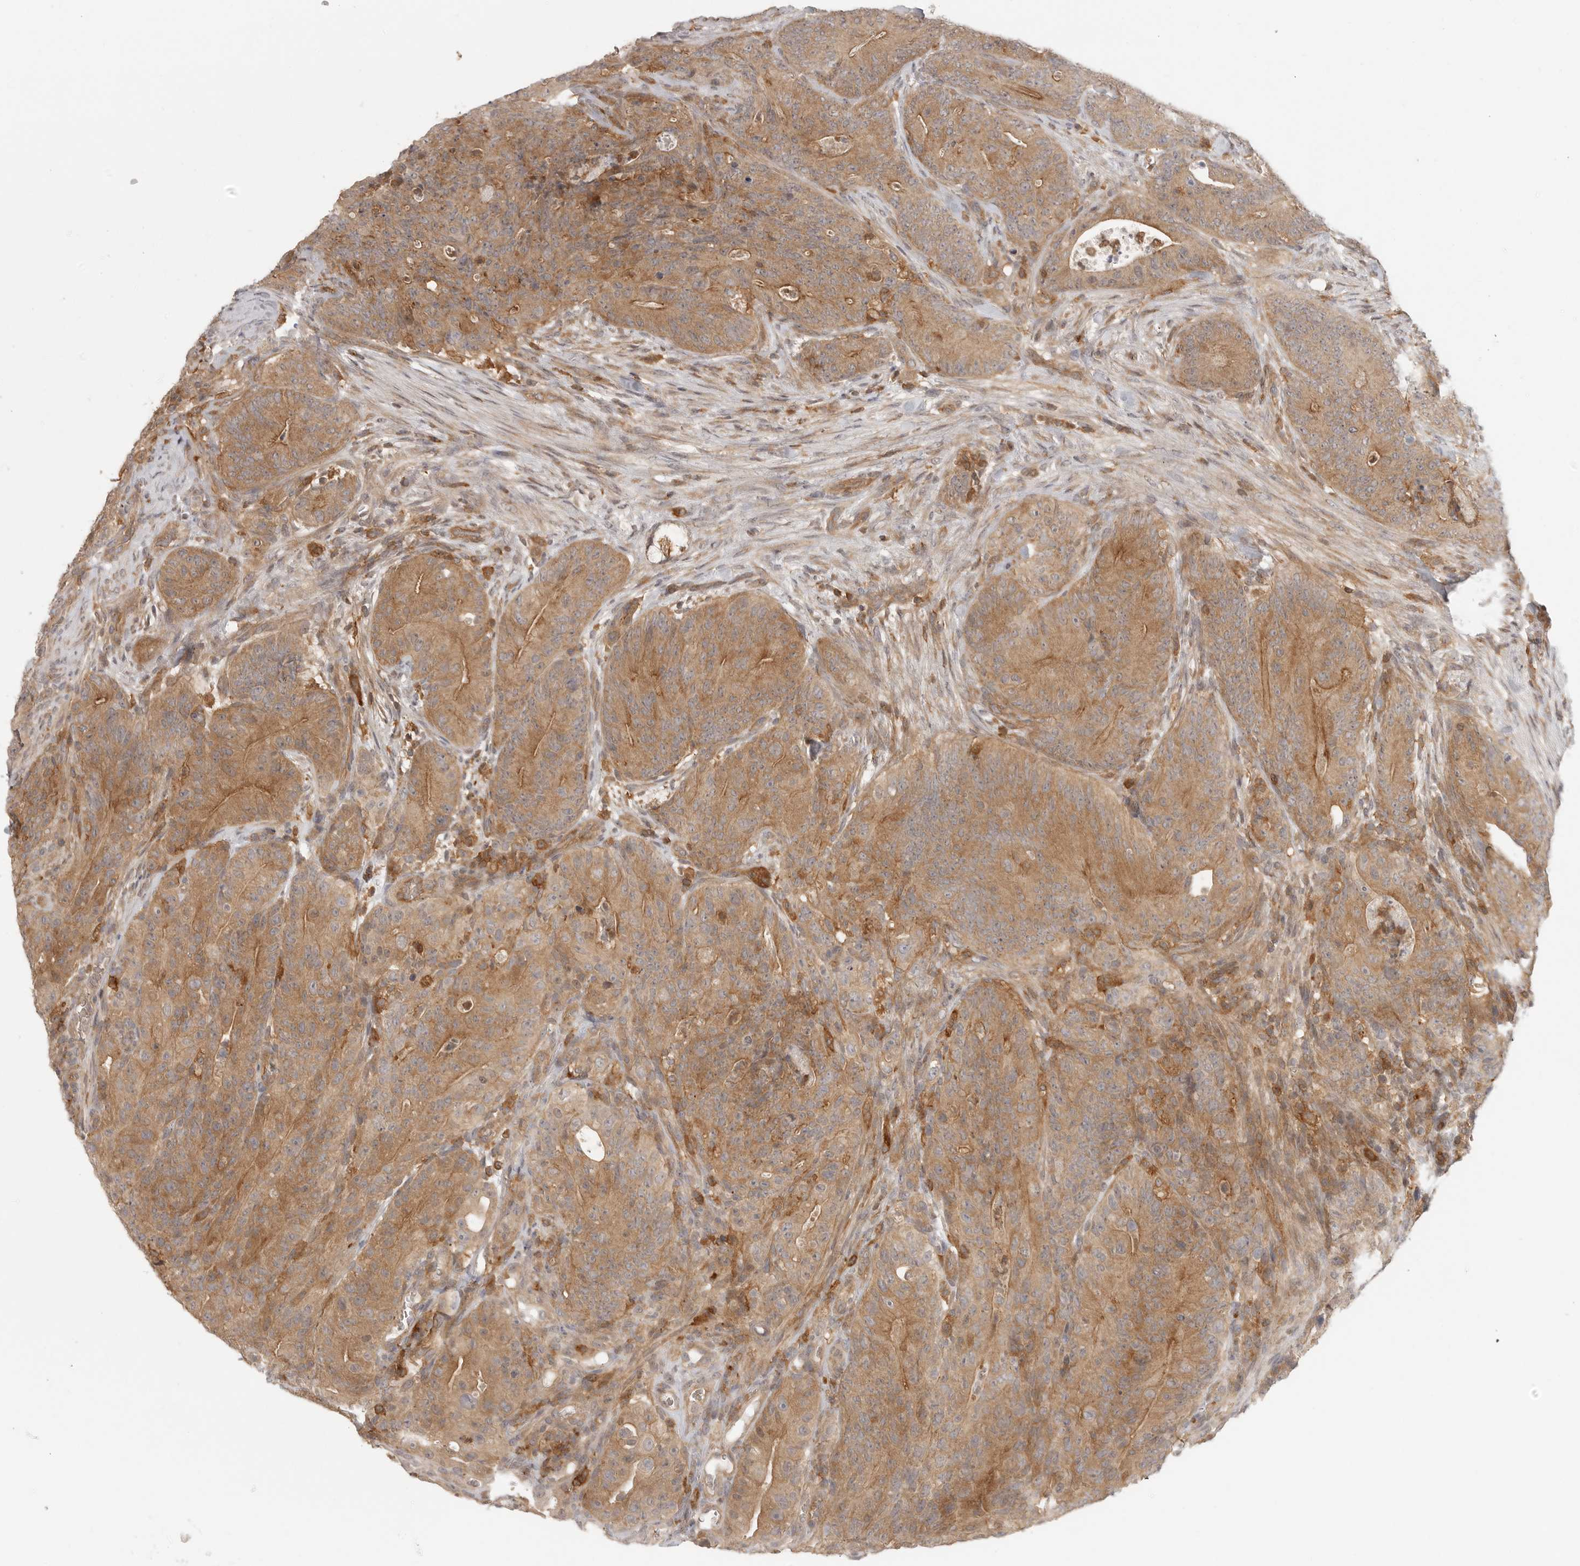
{"staining": {"intensity": "moderate", "quantity": ">75%", "location": "cytoplasmic/membranous"}, "tissue": "colorectal cancer", "cell_type": "Tumor cells", "image_type": "cancer", "snomed": [{"axis": "morphology", "description": "Normal tissue, NOS"}, {"axis": "topography", "description": "Colon"}], "caption": "Protein staining exhibits moderate cytoplasmic/membranous expression in about >75% of tumor cells in colorectal cancer.", "gene": "DBNL", "patient": {"sex": "female", "age": 82}}